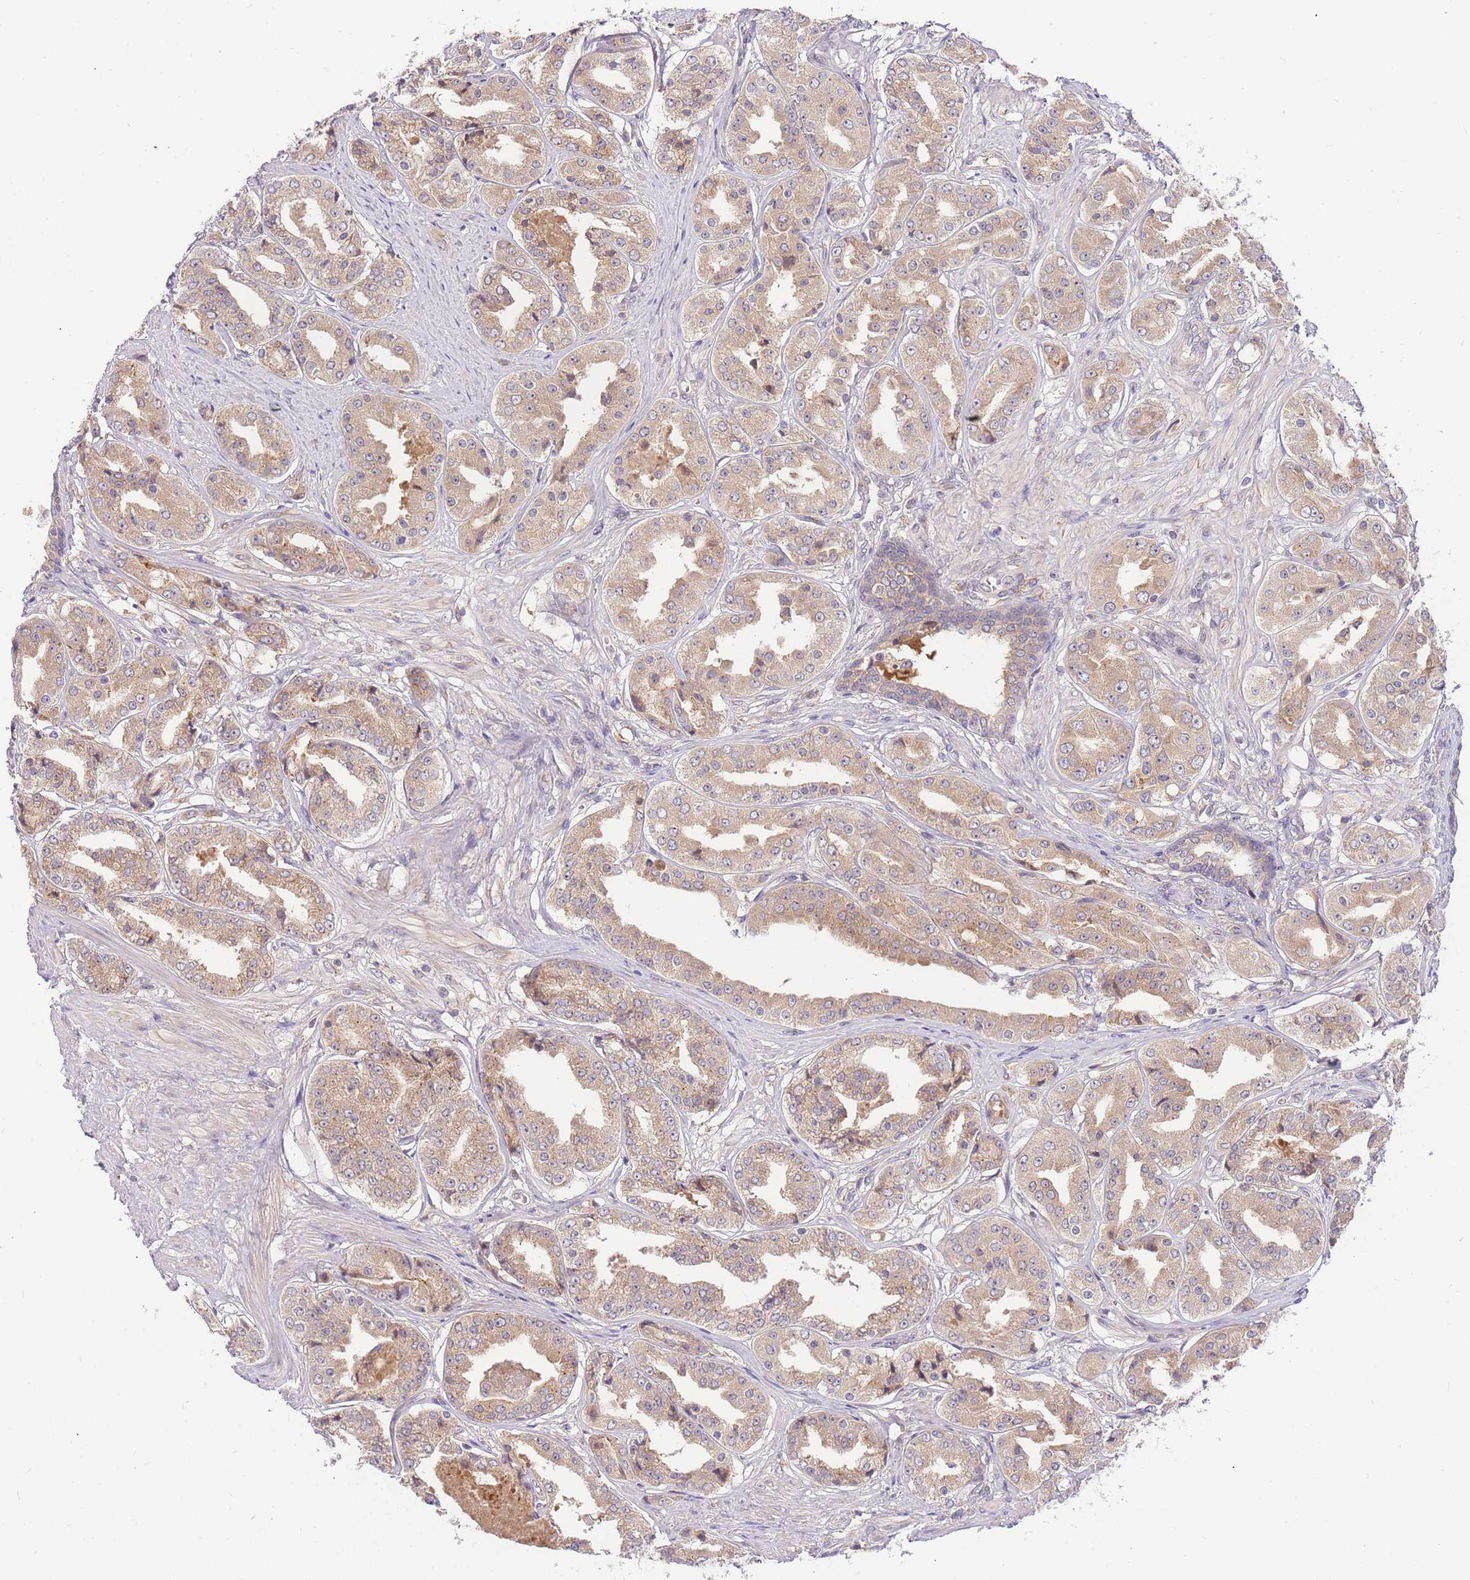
{"staining": {"intensity": "weak", "quantity": ">75%", "location": "cytoplasmic/membranous"}, "tissue": "prostate cancer", "cell_type": "Tumor cells", "image_type": "cancer", "snomed": [{"axis": "morphology", "description": "Adenocarcinoma, High grade"}, {"axis": "topography", "description": "Prostate"}], "caption": "The immunohistochemical stain labels weak cytoplasmic/membranous expression in tumor cells of high-grade adenocarcinoma (prostate) tissue. (IHC, brightfield microscopy, high magnification).", "gene": "ZNF577", "patient": {"sex": "male", "age": 63}}